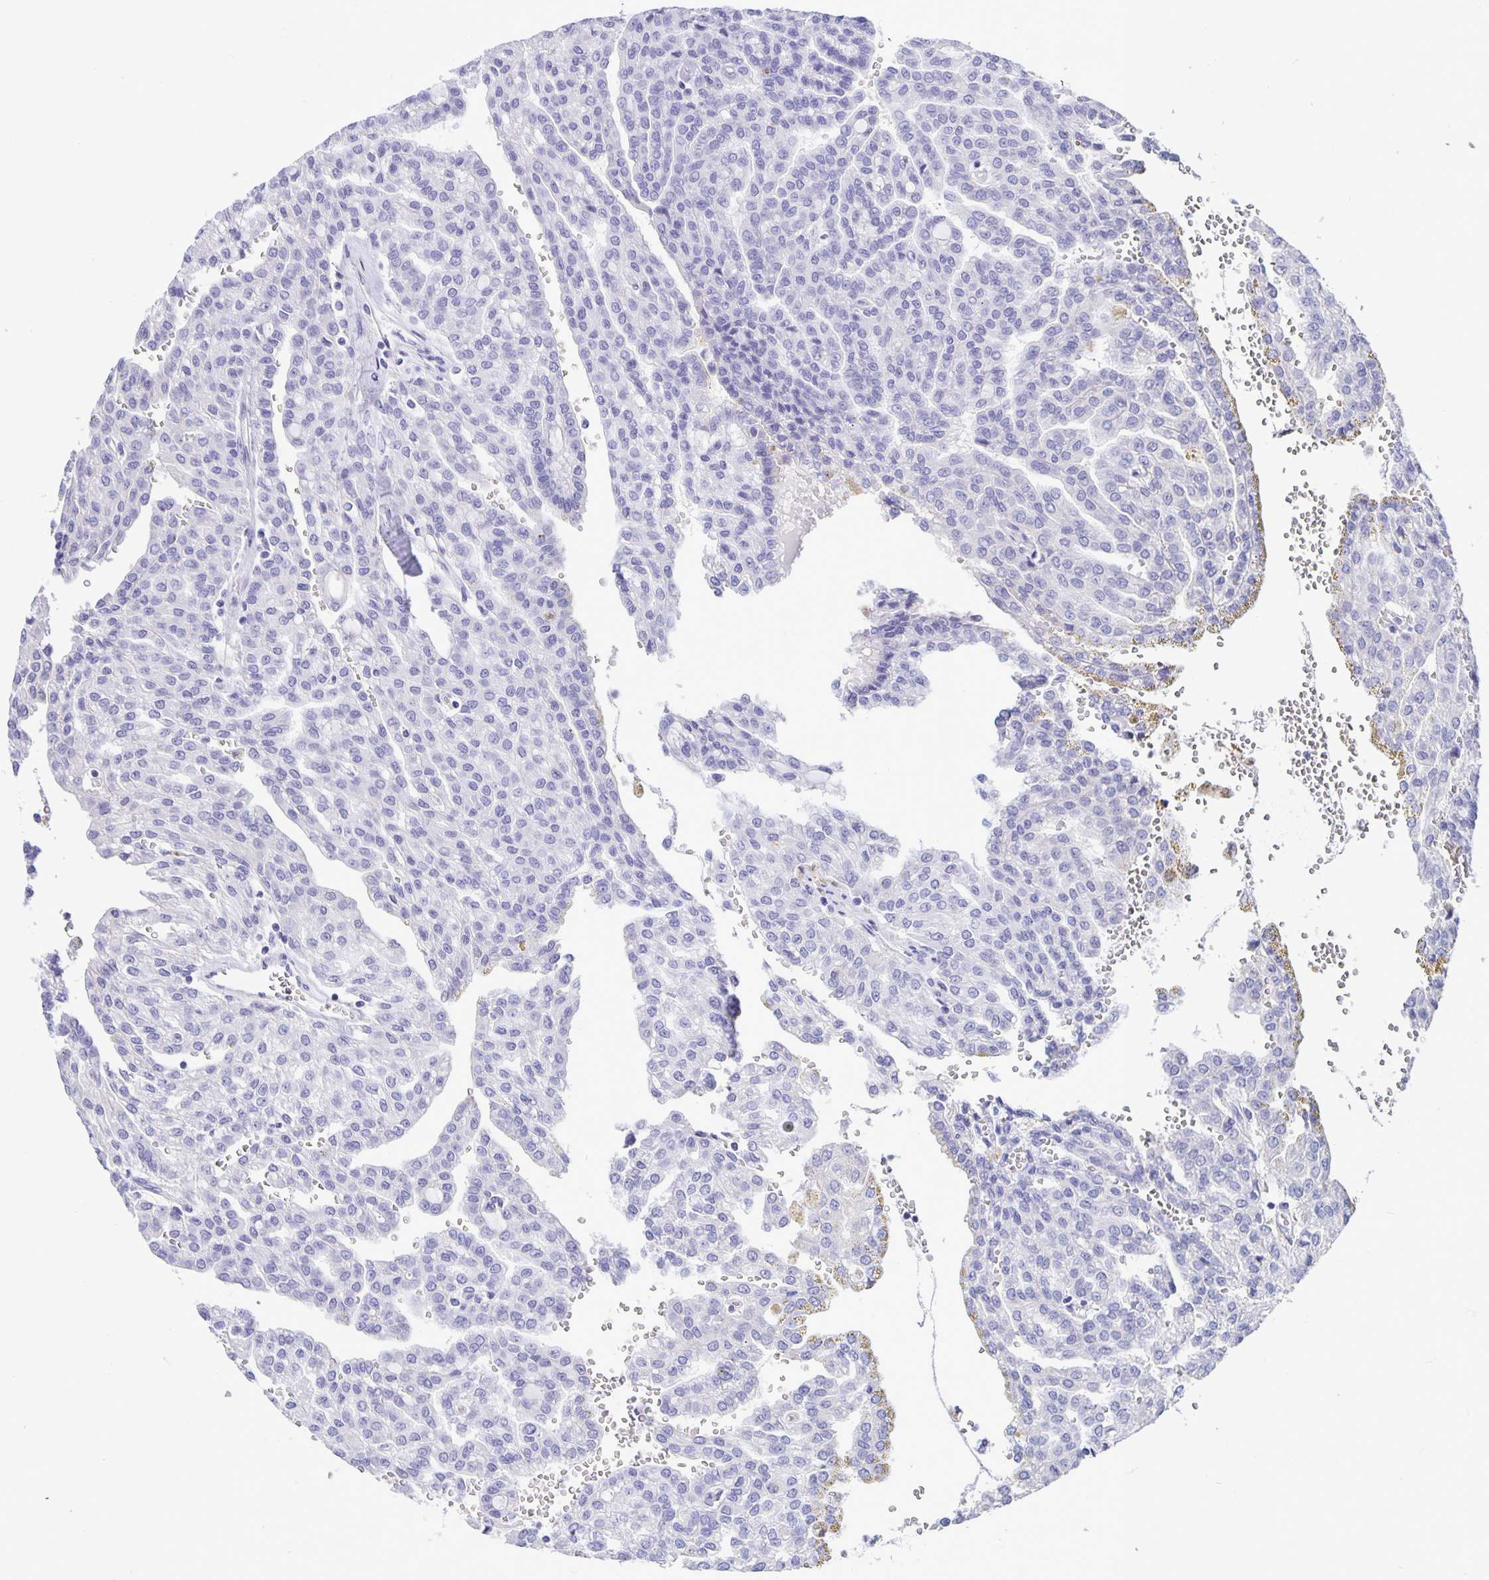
{"staining": {"intensity": "negative", "quantity": "none", "location": "none"}, "tissue": "renal cancer", "cell_type": "Tumor cells", "image_type": "cancer", "snomed": [{"axis": "morphology", "description": "Adenocarcinoma, NOS"}, {"axis": "topography", "description": "Kidney"}], "caption": "Immunohistochemistry micrograph of human renal cancer stained for a protein (brown), which displays no positivity in tumor cells.", "gene": "ERMN", "patient": {"sex": "male", "age": 63}}